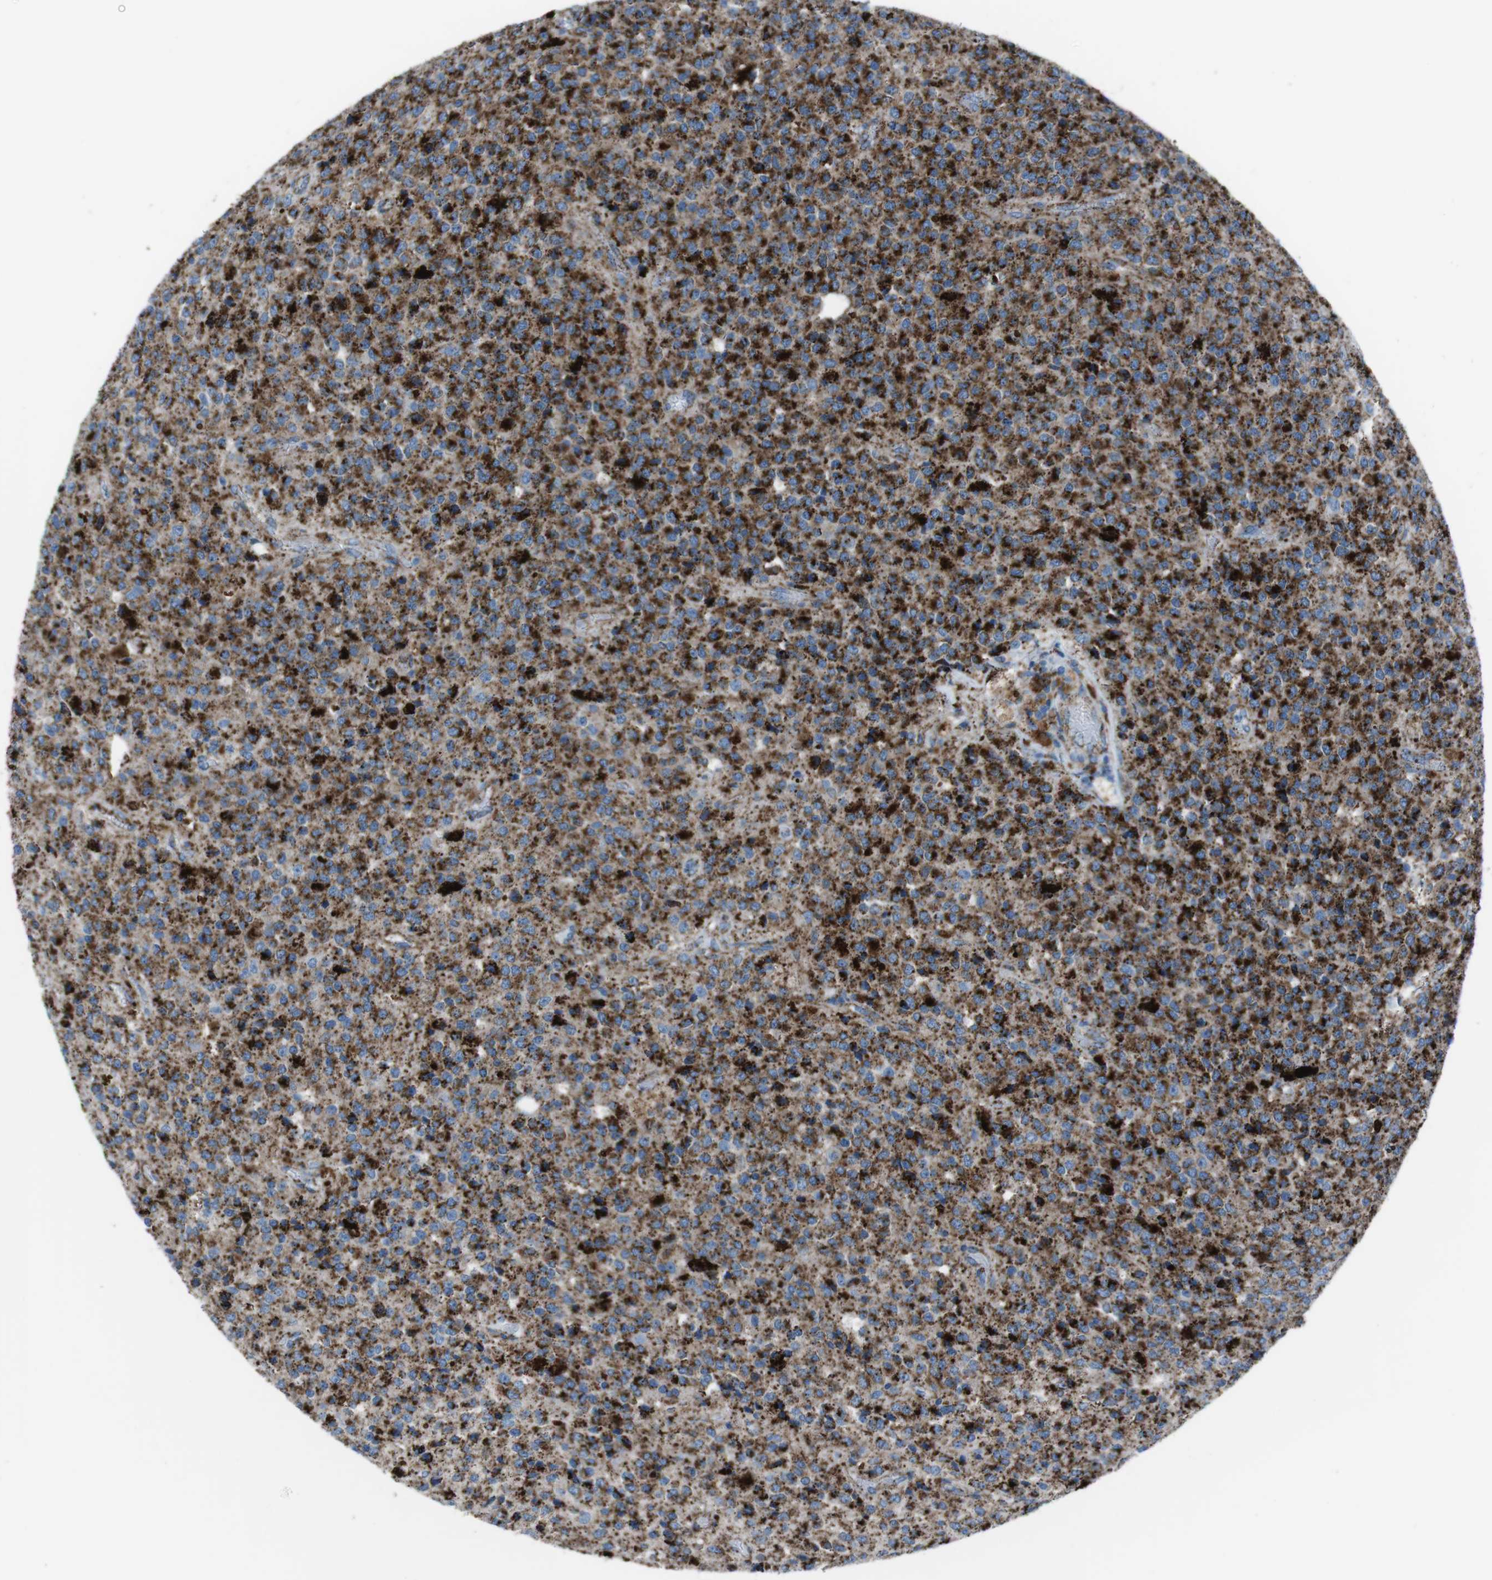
{"staining": {"intensity": "strong", "quantity": ">75%", "location": "cytoplasmic/membranous"}, "tissue": "glioma", "cell_type": "Tumor cells", "image_type": "cancer", "snomed": [{"axis": "morphology", "description": "Glioma, malignant, High grade"}, {"axis": "topography", "description": "pancreas cauda"}], "caption": "Immunohistochemical staining of human malignant high-grade glioma displays strong cytoplasmic/membranous protein staining in about >75% of tumor cells. Nuclei are stained in blue.", "gene": "SCARB2", "patient": {"sex": "male", "age": 60}}